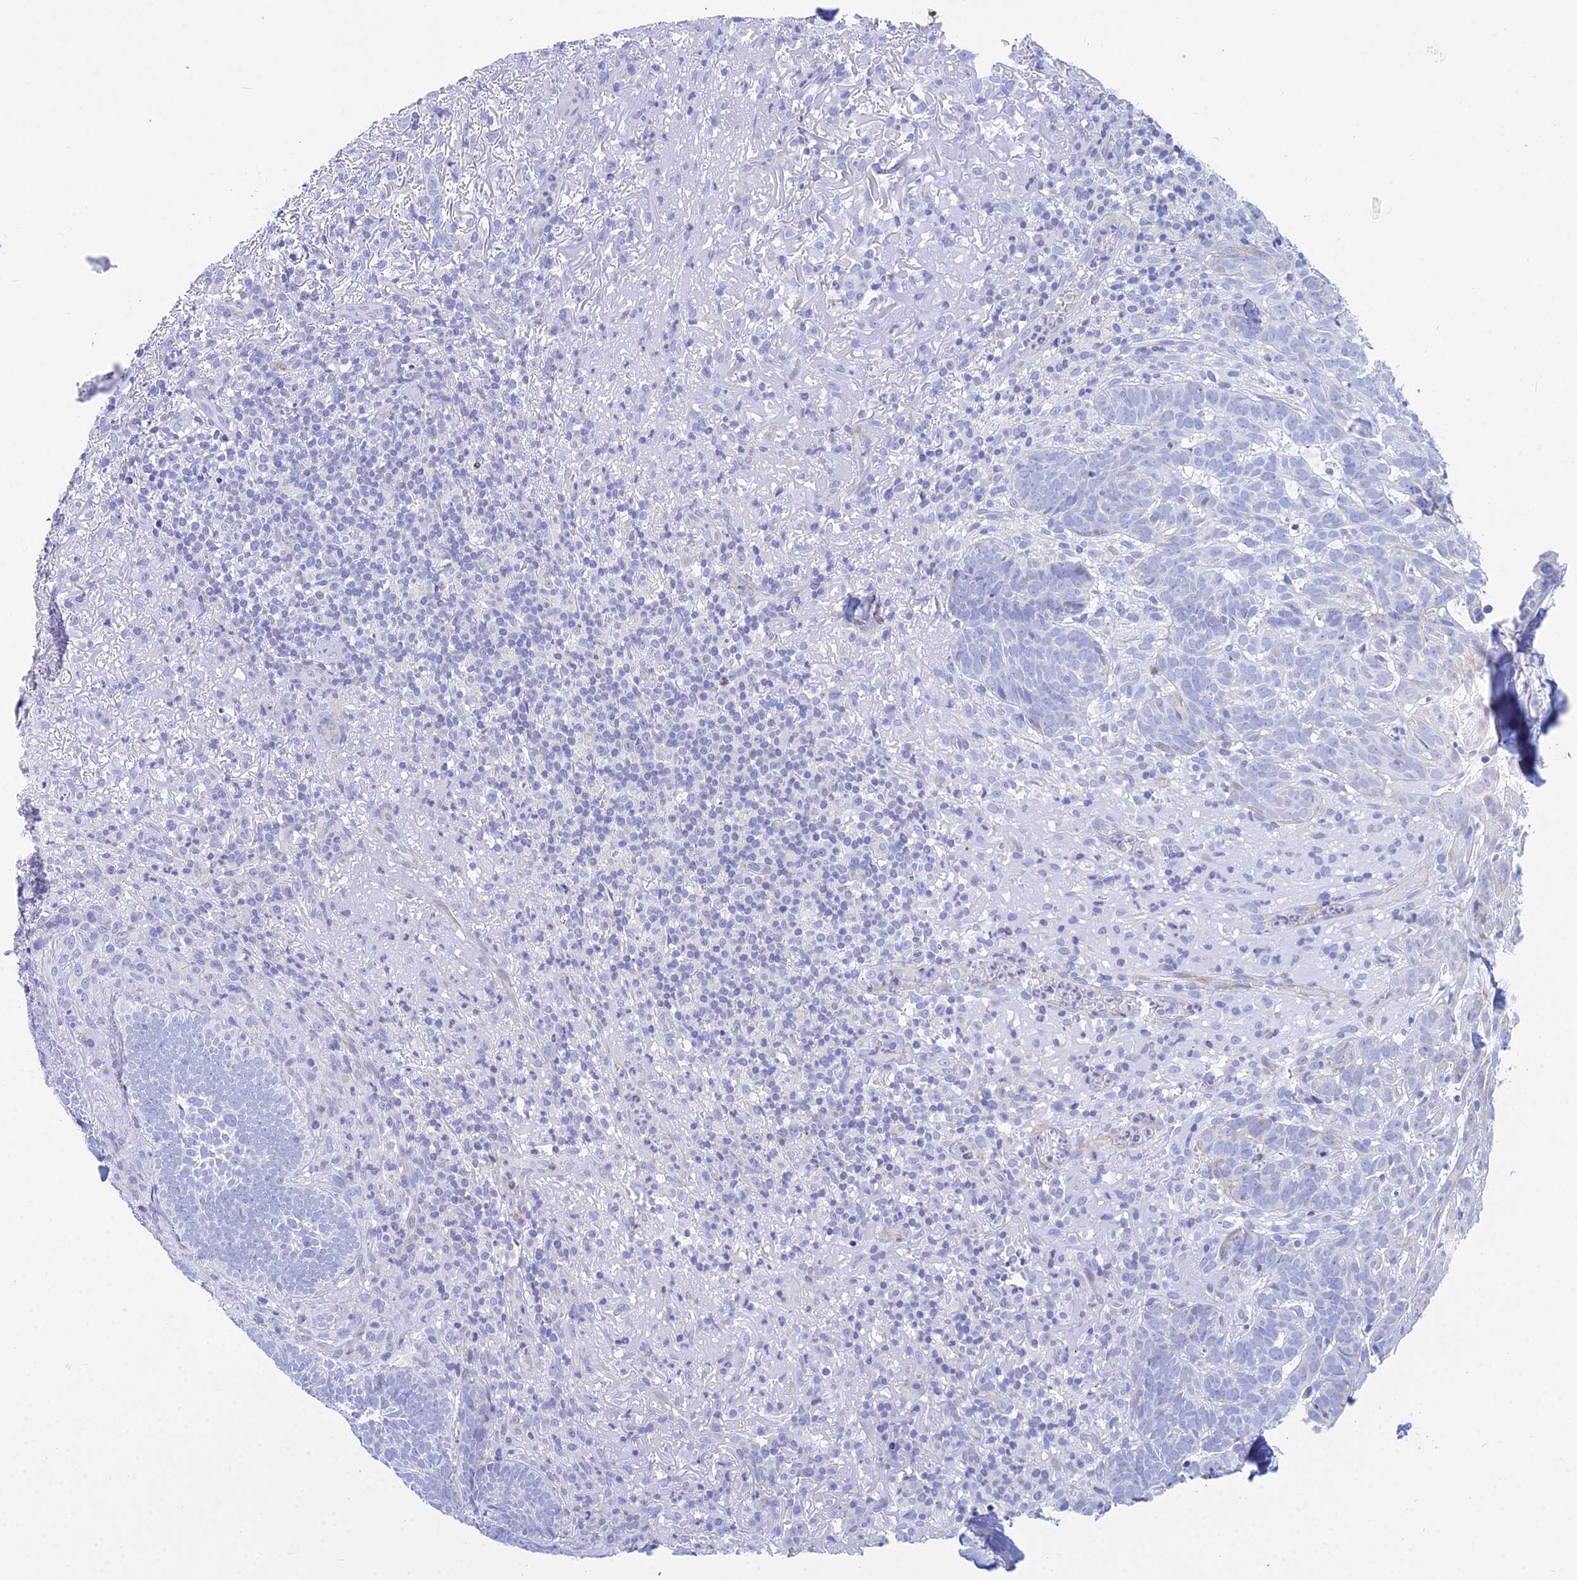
{"staining": {"intensity": "negative", "quantity": "none", "location": "none"}, "tissue": "skin cancer", "cell_type": "Tumor cells", "image_type": "cancer", "snomed": [{"axis": "morphology", "description": "Basal cell carcinoma"}, {"axis": "topography", "description": "Skin"}], "caption": "A histopathology image of skin cancer stained for a protein displays no brown staining in tumor cells.", "gene": "PRR13", "patient": {"sex": "female", "age": 78}}